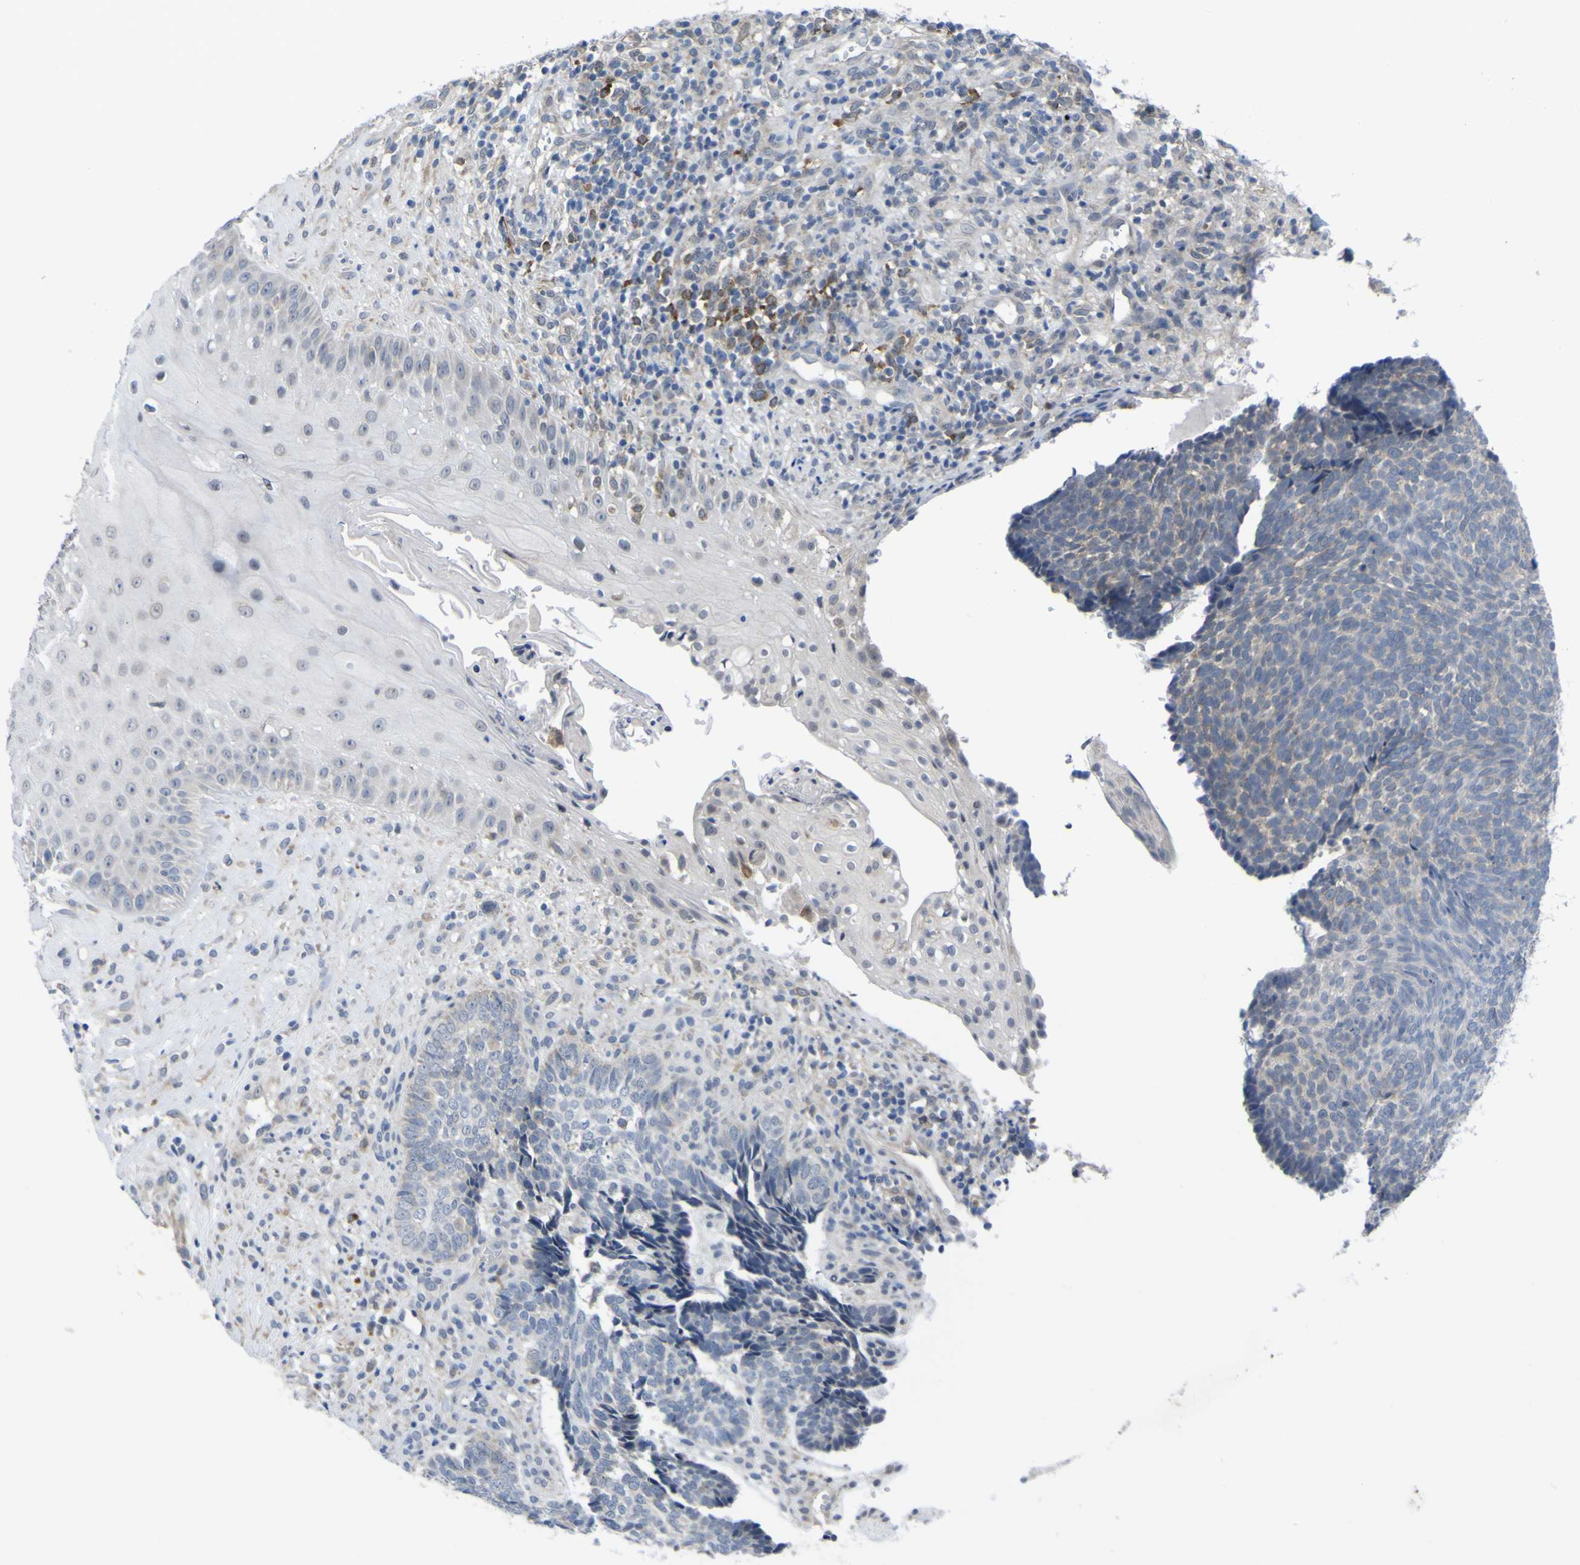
{"staining": {"intensity": "negative", "quantity": "none", "location": "none"}, "tissue": "skin cancer", "cell_type": "Tumor cells", "image_type": "cancer", "snomed": [{"axis": "morphology", "description": "Basal cell carcinoma"}, {"axis": "topography", "description": "Skin"}], "caption": "Skin basal cell carcinoma was stained to show a protein in brown. There is no significant expression in tumor cells.", "gene": "TNFRSF11A", "patient": {"sex": "male", "age": 84}}